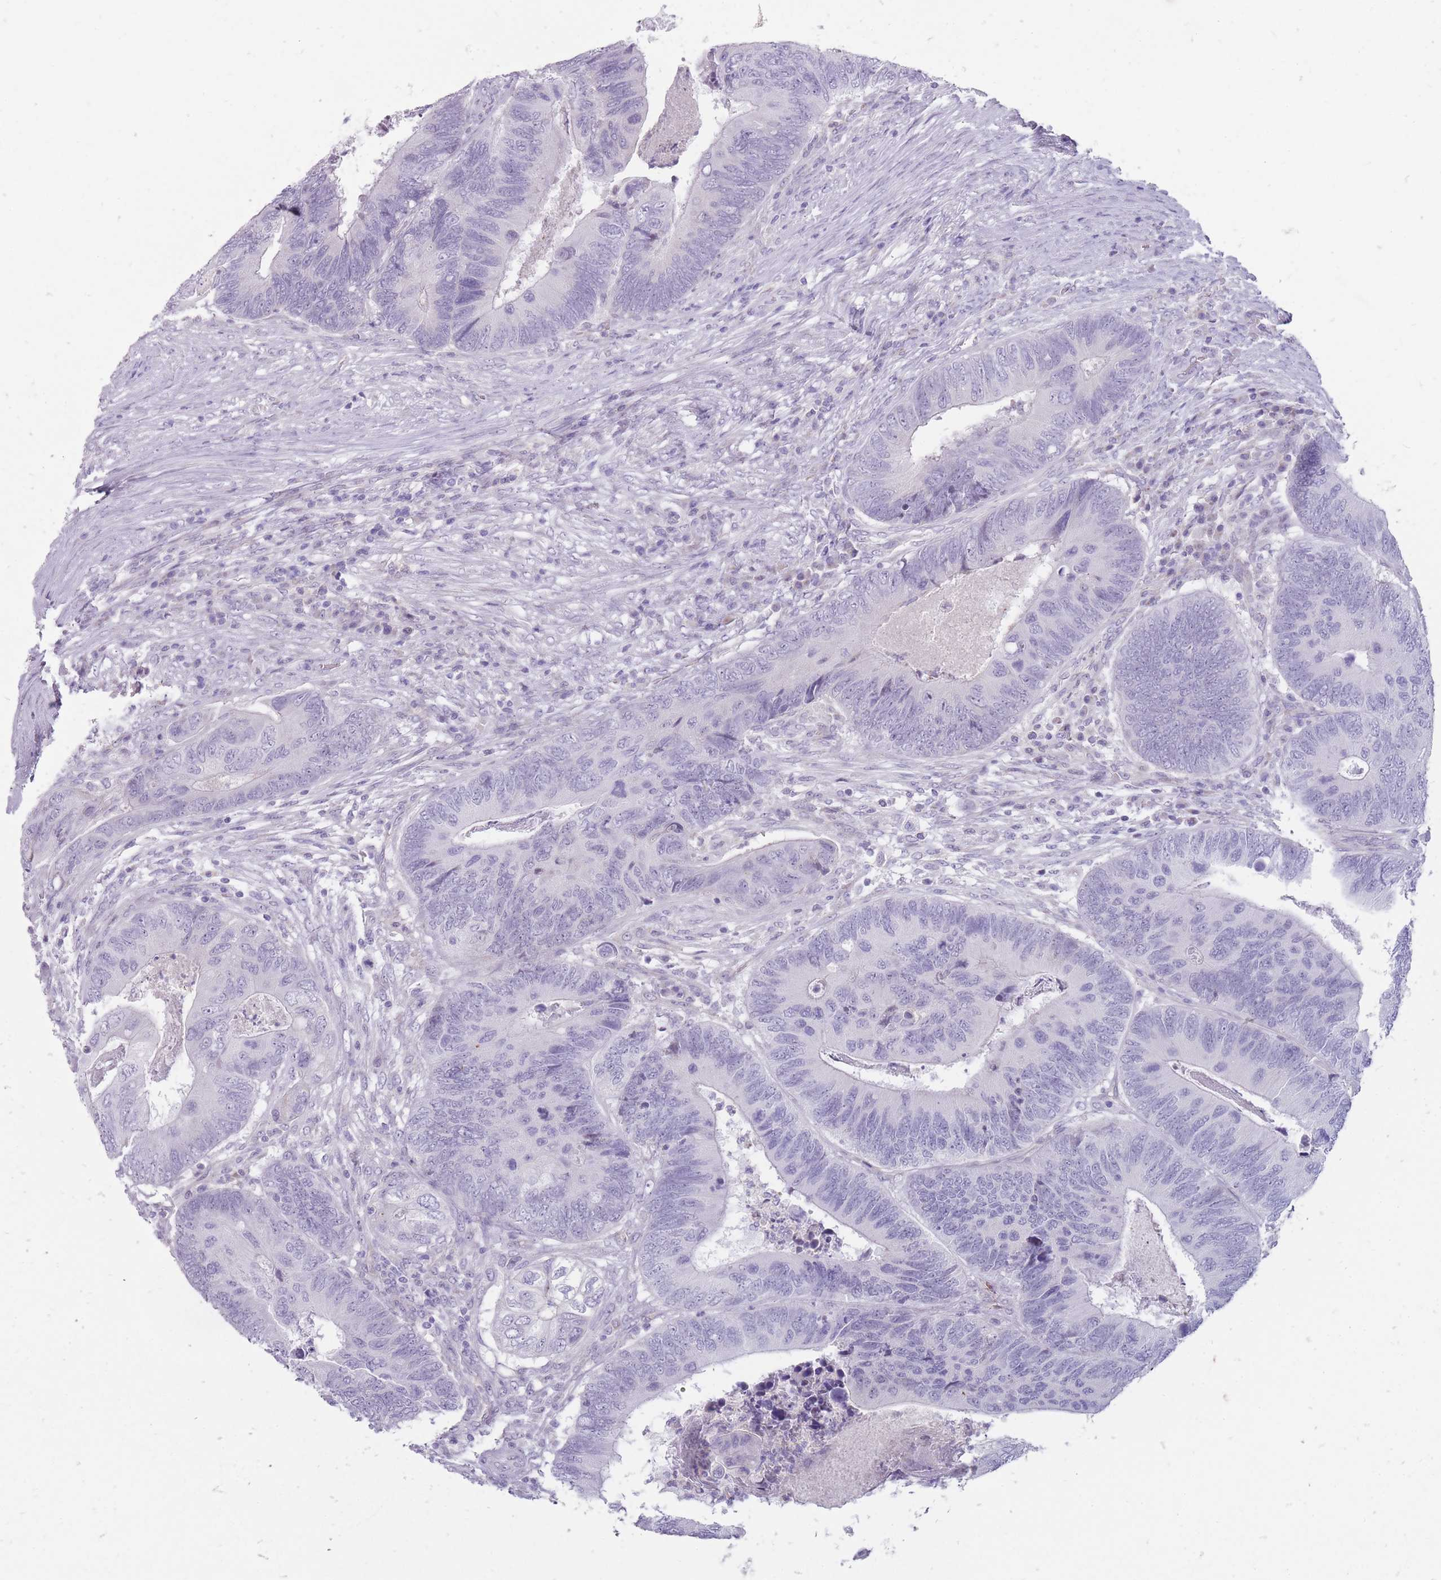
{"staining": {"intensity": "negative", "quantity": "none", "location": "none"}, "tissue": "colorectal cancer", "cell_type": "Tumor cells", "image_type": "cancer", "snomed": [{"axis": "morphology", "description": "Adenocarcinoma, NOS"}, {"axis": "topography", "description": "Colon"}], "caption": "An IHC micrograph of colorectal cancer is shown. There is no staining in tumor cells of colorectal cancer.", "gene": "ERICH4", "patient": {"sex": "female", "age": 67}}